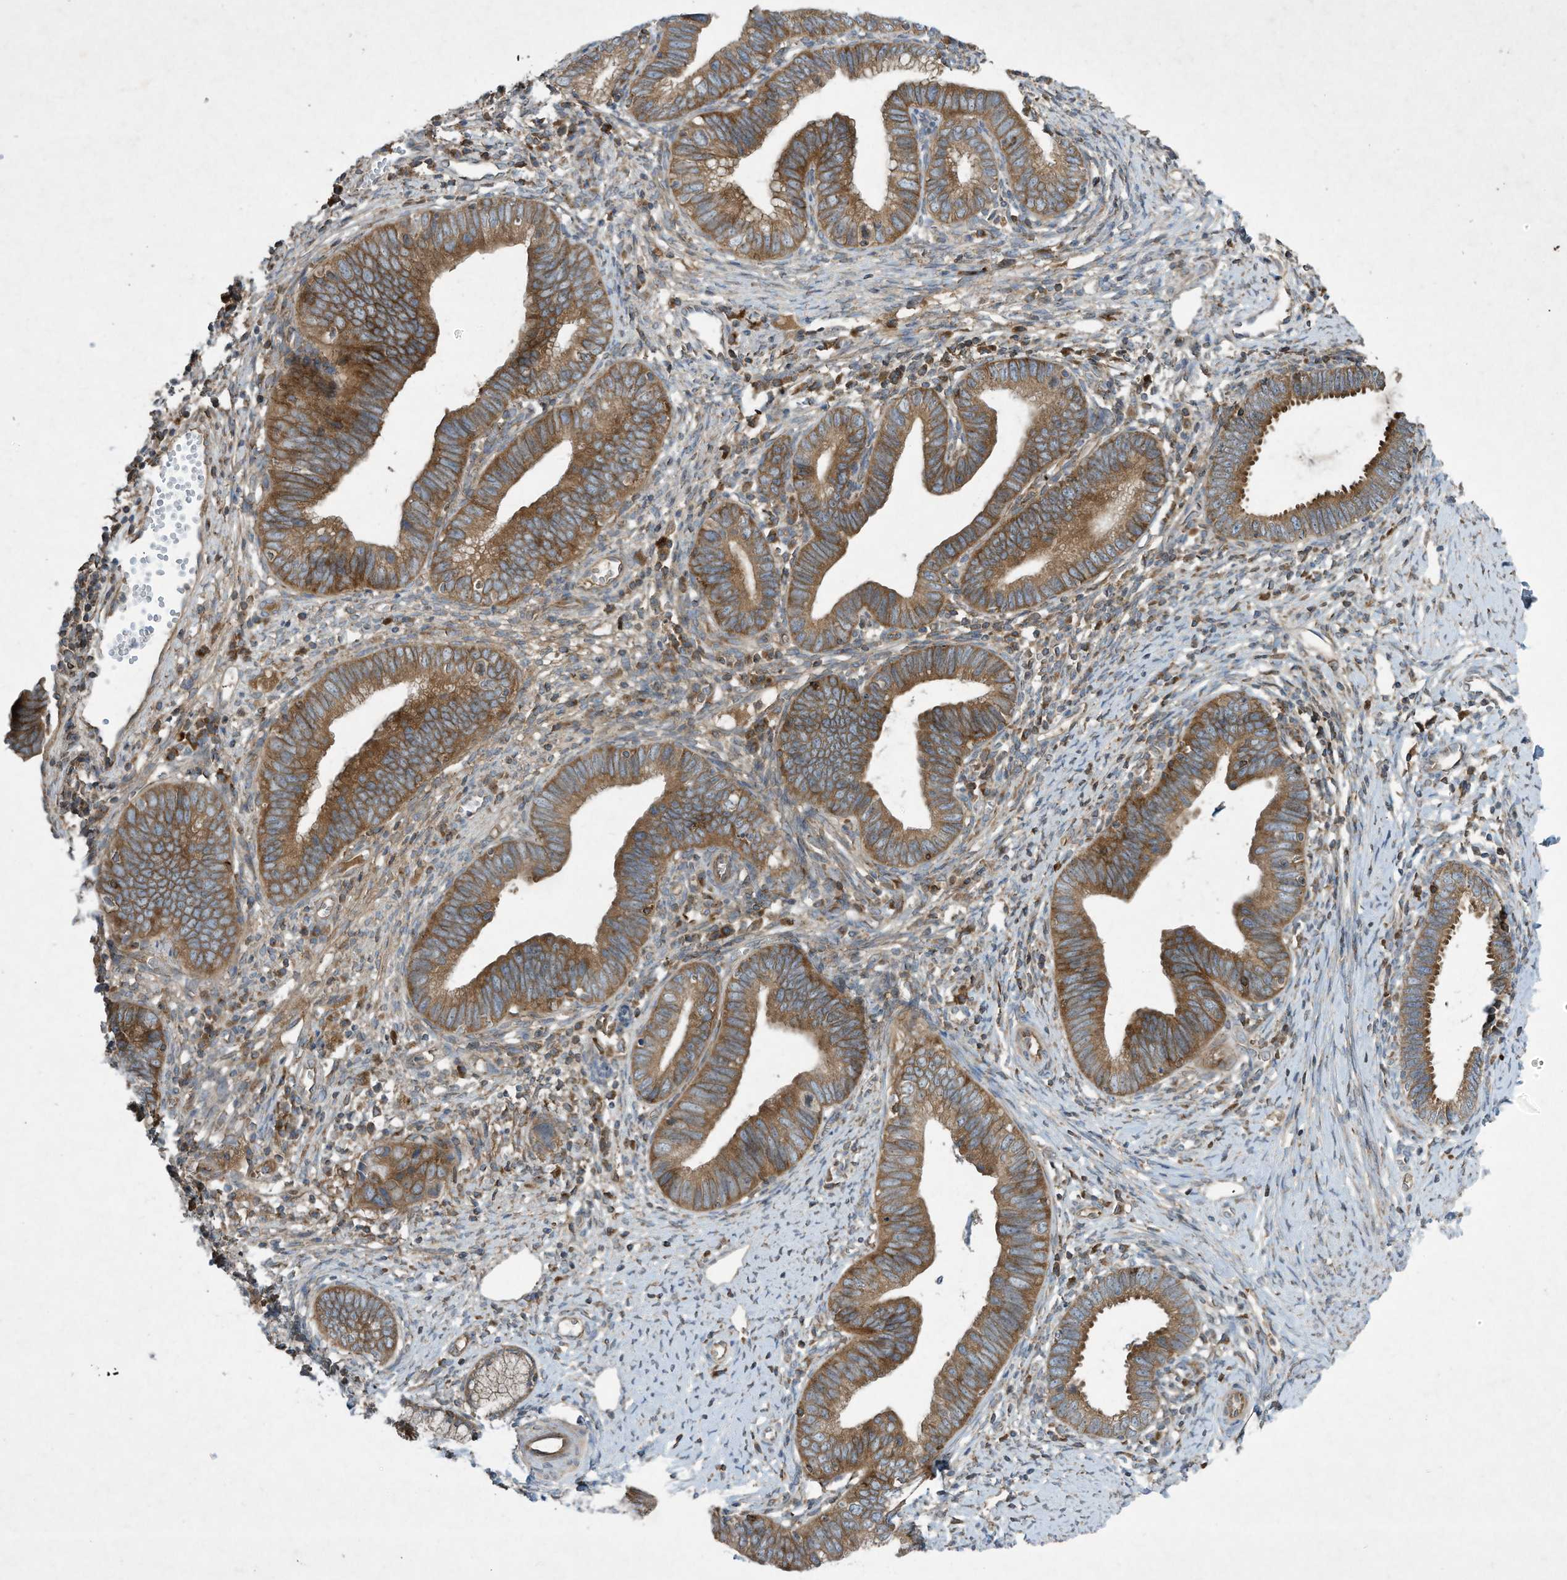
{"staining": {"intensity": "moderate", "quantity": ">75%", "location": "cytoplasmic/membranous"}, "tissue": "cervical cancer", "cell_type": "Tumor cells", "image_type": "cancer", "snomed": [{"axis": "morphology", "description": "Adenocarcinoma, NOS"}, {"axis": "topography", "description": "Cervix"}], "caption": "A photomicrograph of human adenocarcinoma (cervical) stained for a protein shows moderate cytoplasmic/membranous brown staining in tumor cells.", "gene": "SYNJ2", "patient": {"sex": "female", "age": 36}}